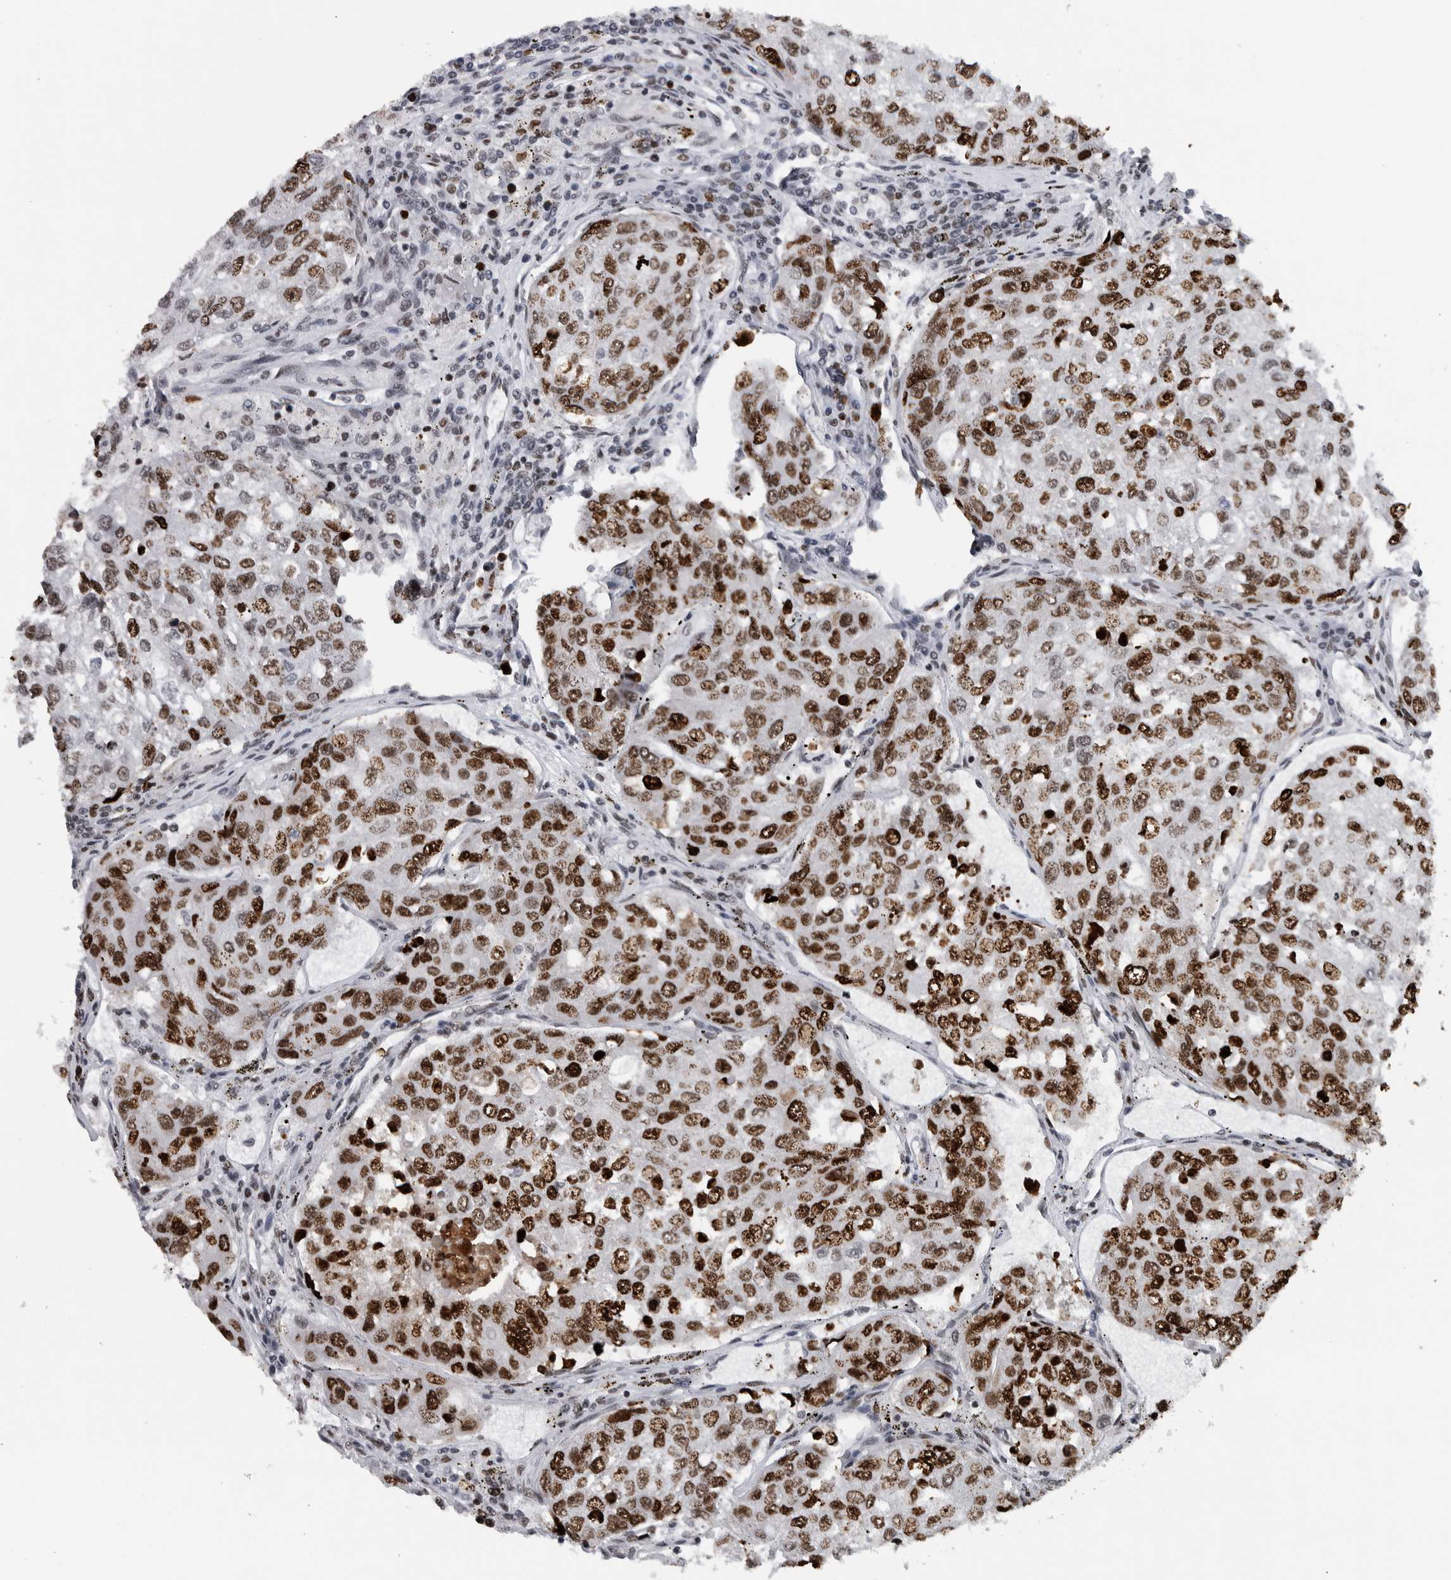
{"staining": {"intensity": "strong", "quantity": ">75%", "location": "nuclear"}, "tissue": "urothelial cancer", "cell_type": "Tumor cells", "image_type": "cancer", "snomed": [{"axis": "morphology", "description": "Urothelial carcinoma, High grade"}, {"axis": "topography", "description": "Lymph node"}, {"axis": "topography", "description": "Urinary bladder"}], "caption": "This image displays urothelial cancer stained with IHC to label a protein in brown. The nuclear of tumor cells show strong positivity for the protein. Nuclei are counter-stained blue.", "gene": "TOP2B", "patient": {"sex": "male", "age": 51}}